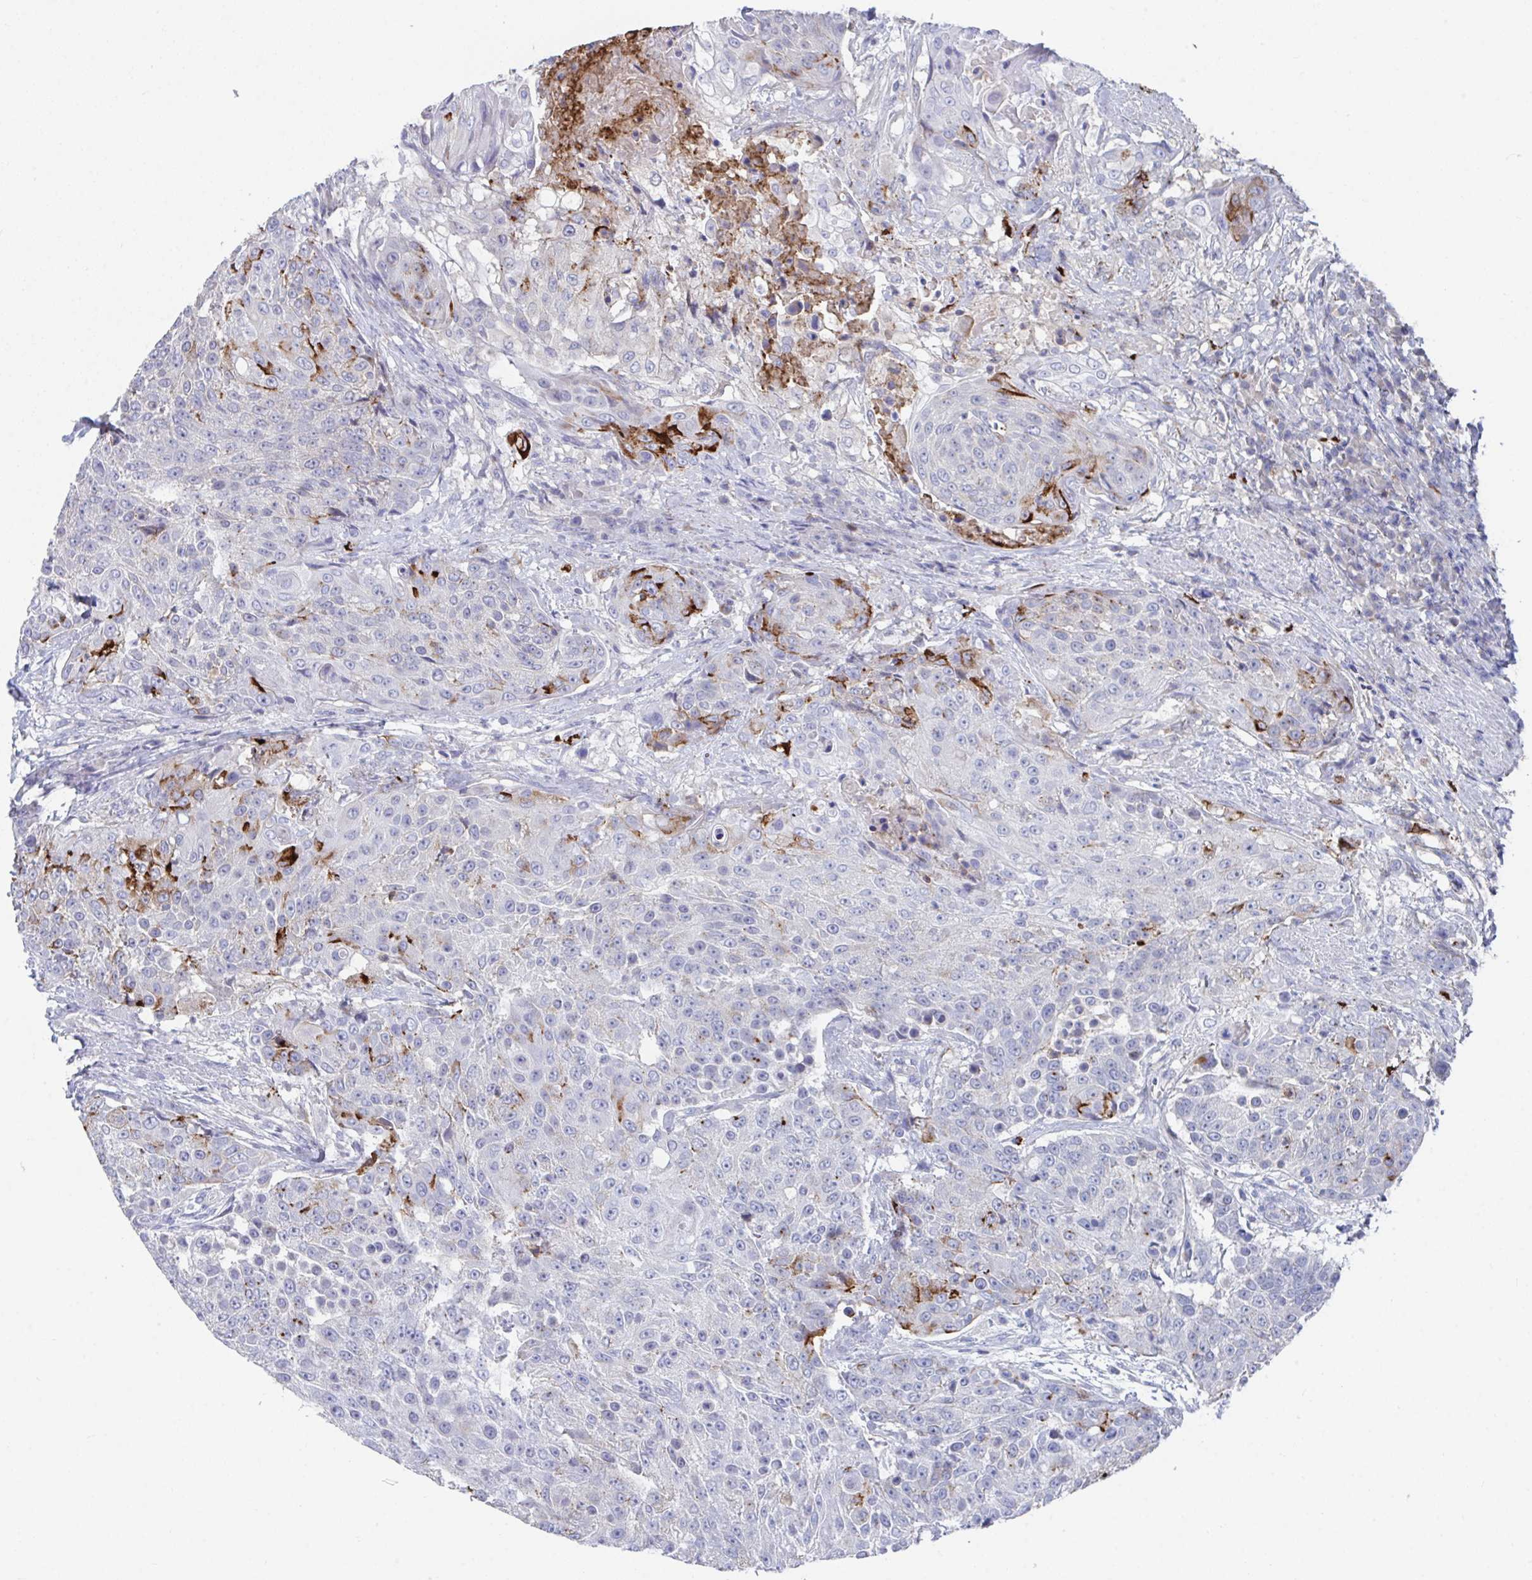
{"staining": {"intensity": "strong", "quantity": "<25%", "location": "cytoplasmic/membranous"}, "tissue": "urothelial cancer", "cell_type": "Tumor cells", "image_type": "cancer", "snomed": [{"axis": "morphology", "description": "Urothelial carcinoma, High grade"}, {"axis": "topography", "description": "Urinary bladder"}], "caption": "Protein staining of urothelial cancer tissue reveals strong cytoplasmic/membranous expression in about <25% of tumor cells.", "gene": "KCNK5", "patient": {"sex": "female", "age": 63}}